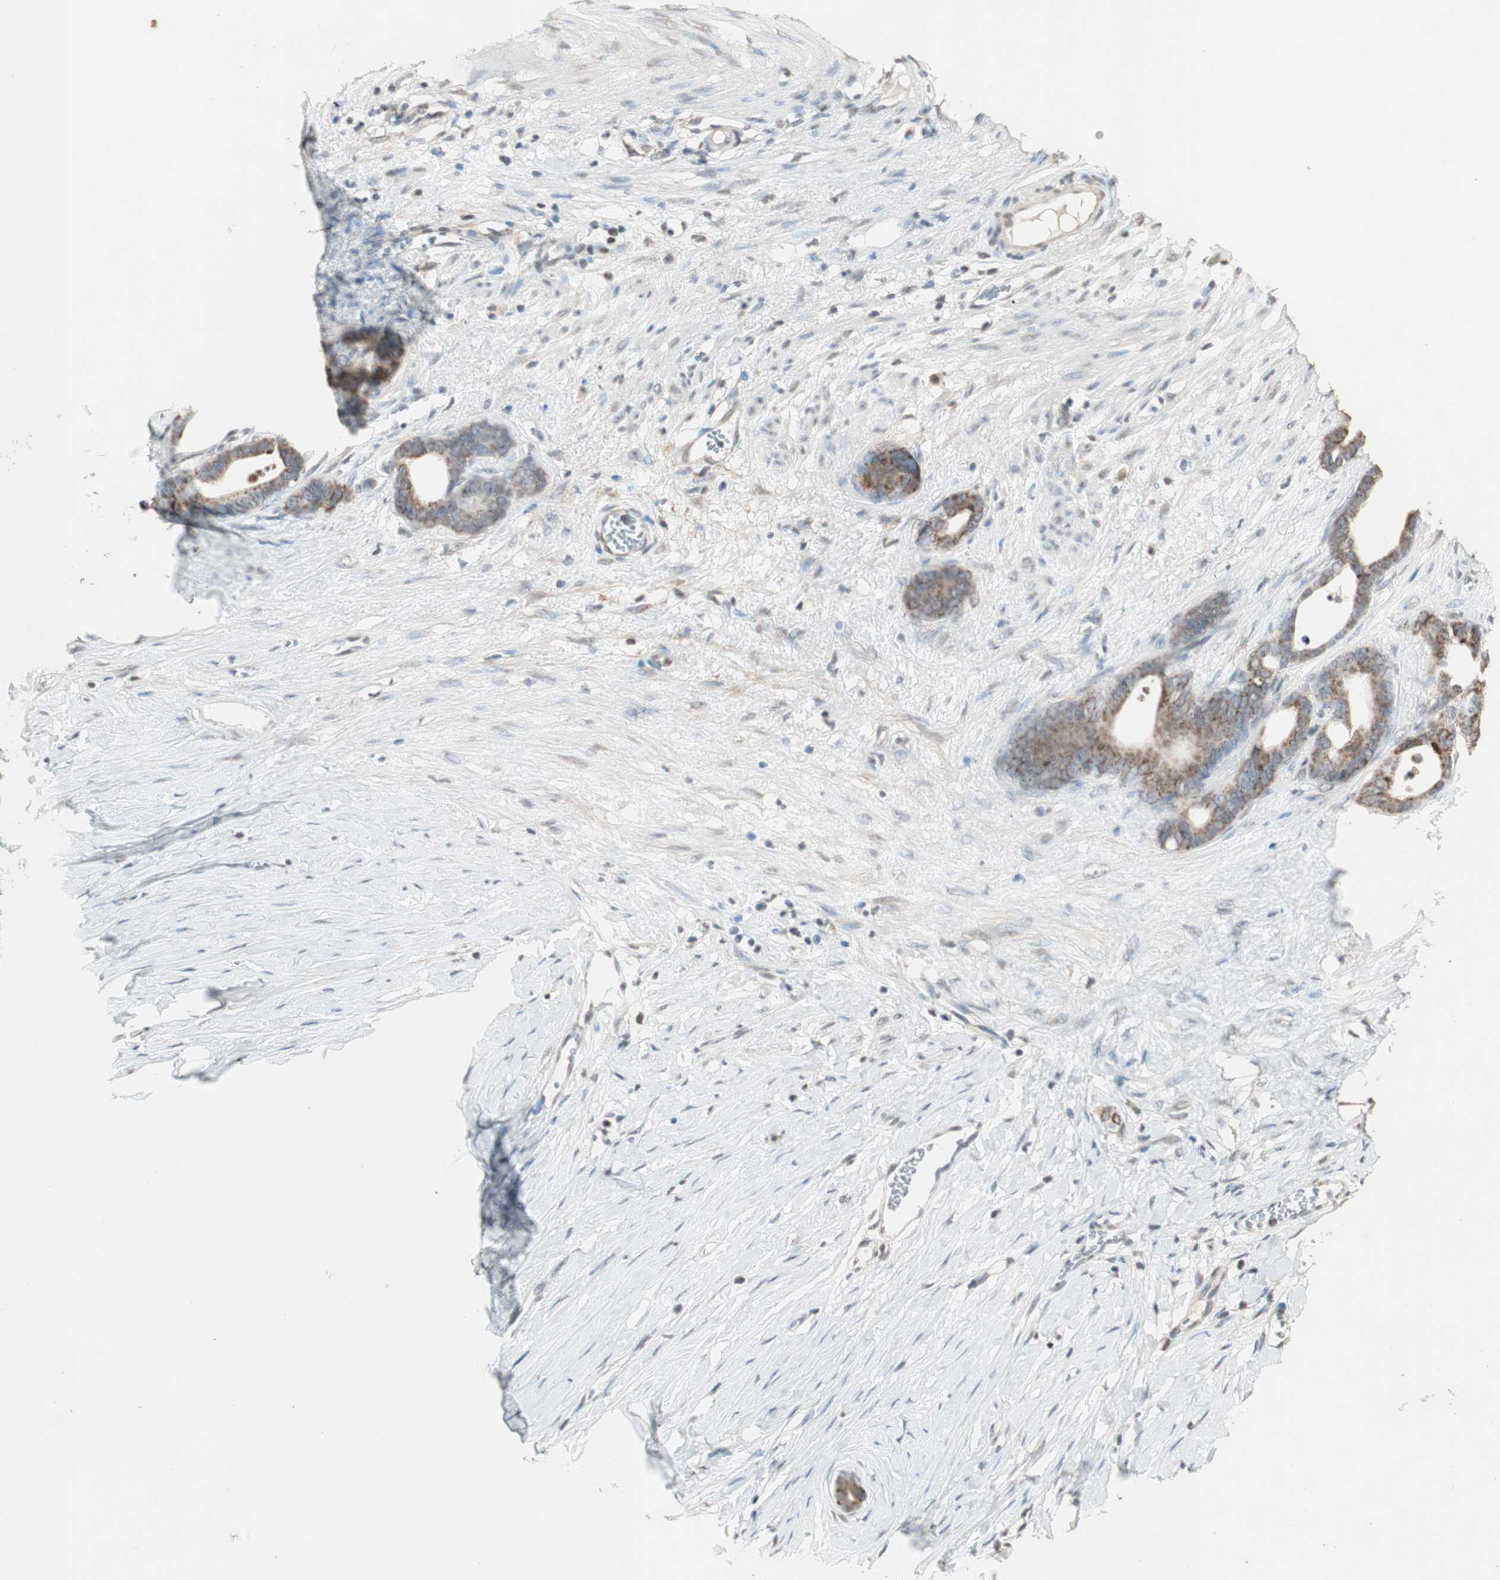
{"staining": {"intensity": "moderate", "quantity": ">75%", "location": "cytoplasmic/membranous"}, "tissue": "stomach cancer", "cell_type": "Tumor cells", "image_type": "cancer", "snomed": [{"axis": "morphology", "description": "Adenocarcinoma, NOS"}, {"axis": "topography", "description": "Stomach"}], "caption": "An IHC photomicrograph of tumor tissue is shown. Protein staining in brown labels moderate cytoplasmic/membranous positivity in stomach cancer (adenocarcinoma) within tumor cells.", "gene": "PRELID1", "patient": {"sex": "female", "age": 75}}